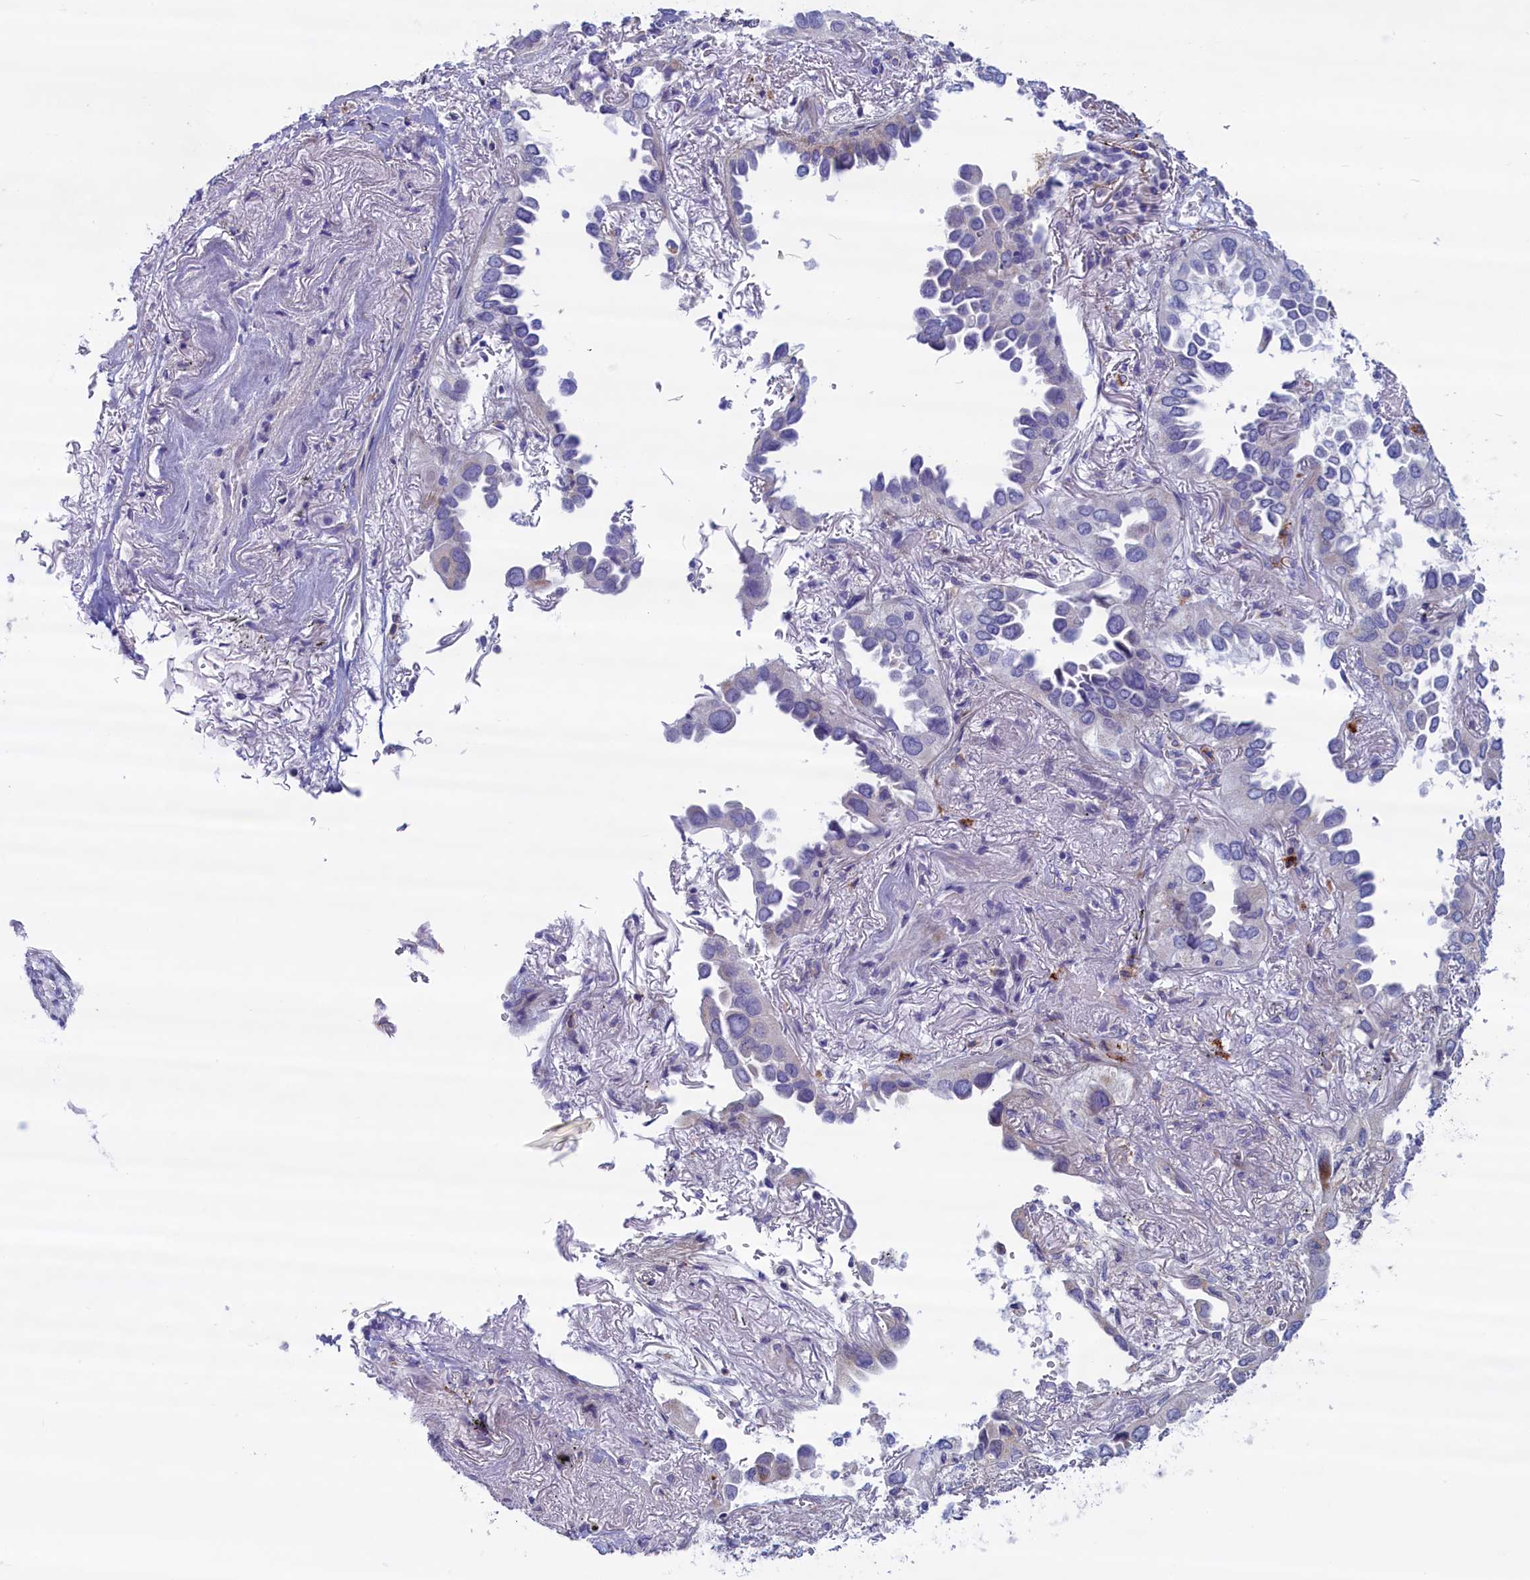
{"staining": {"intensity": "negative", "quantity": "none", "location": "none"}, "tissue": "lung cancer", "cell_type": "Tumor cells", "image_type": "cancer", "snomed": [{"axis": "morphology", "description": "Adenocarcinoma, NOS"}, {"axis": "topography", "description": "Lung"}], "caption": "High power microscopy image of an immunohistochemistry micrograph of adenocarcinoma (lung), revealing no significant staining in tumor cells.", "gene": "MPV17L2", "patient": {"sex": "female", "age": 76}}